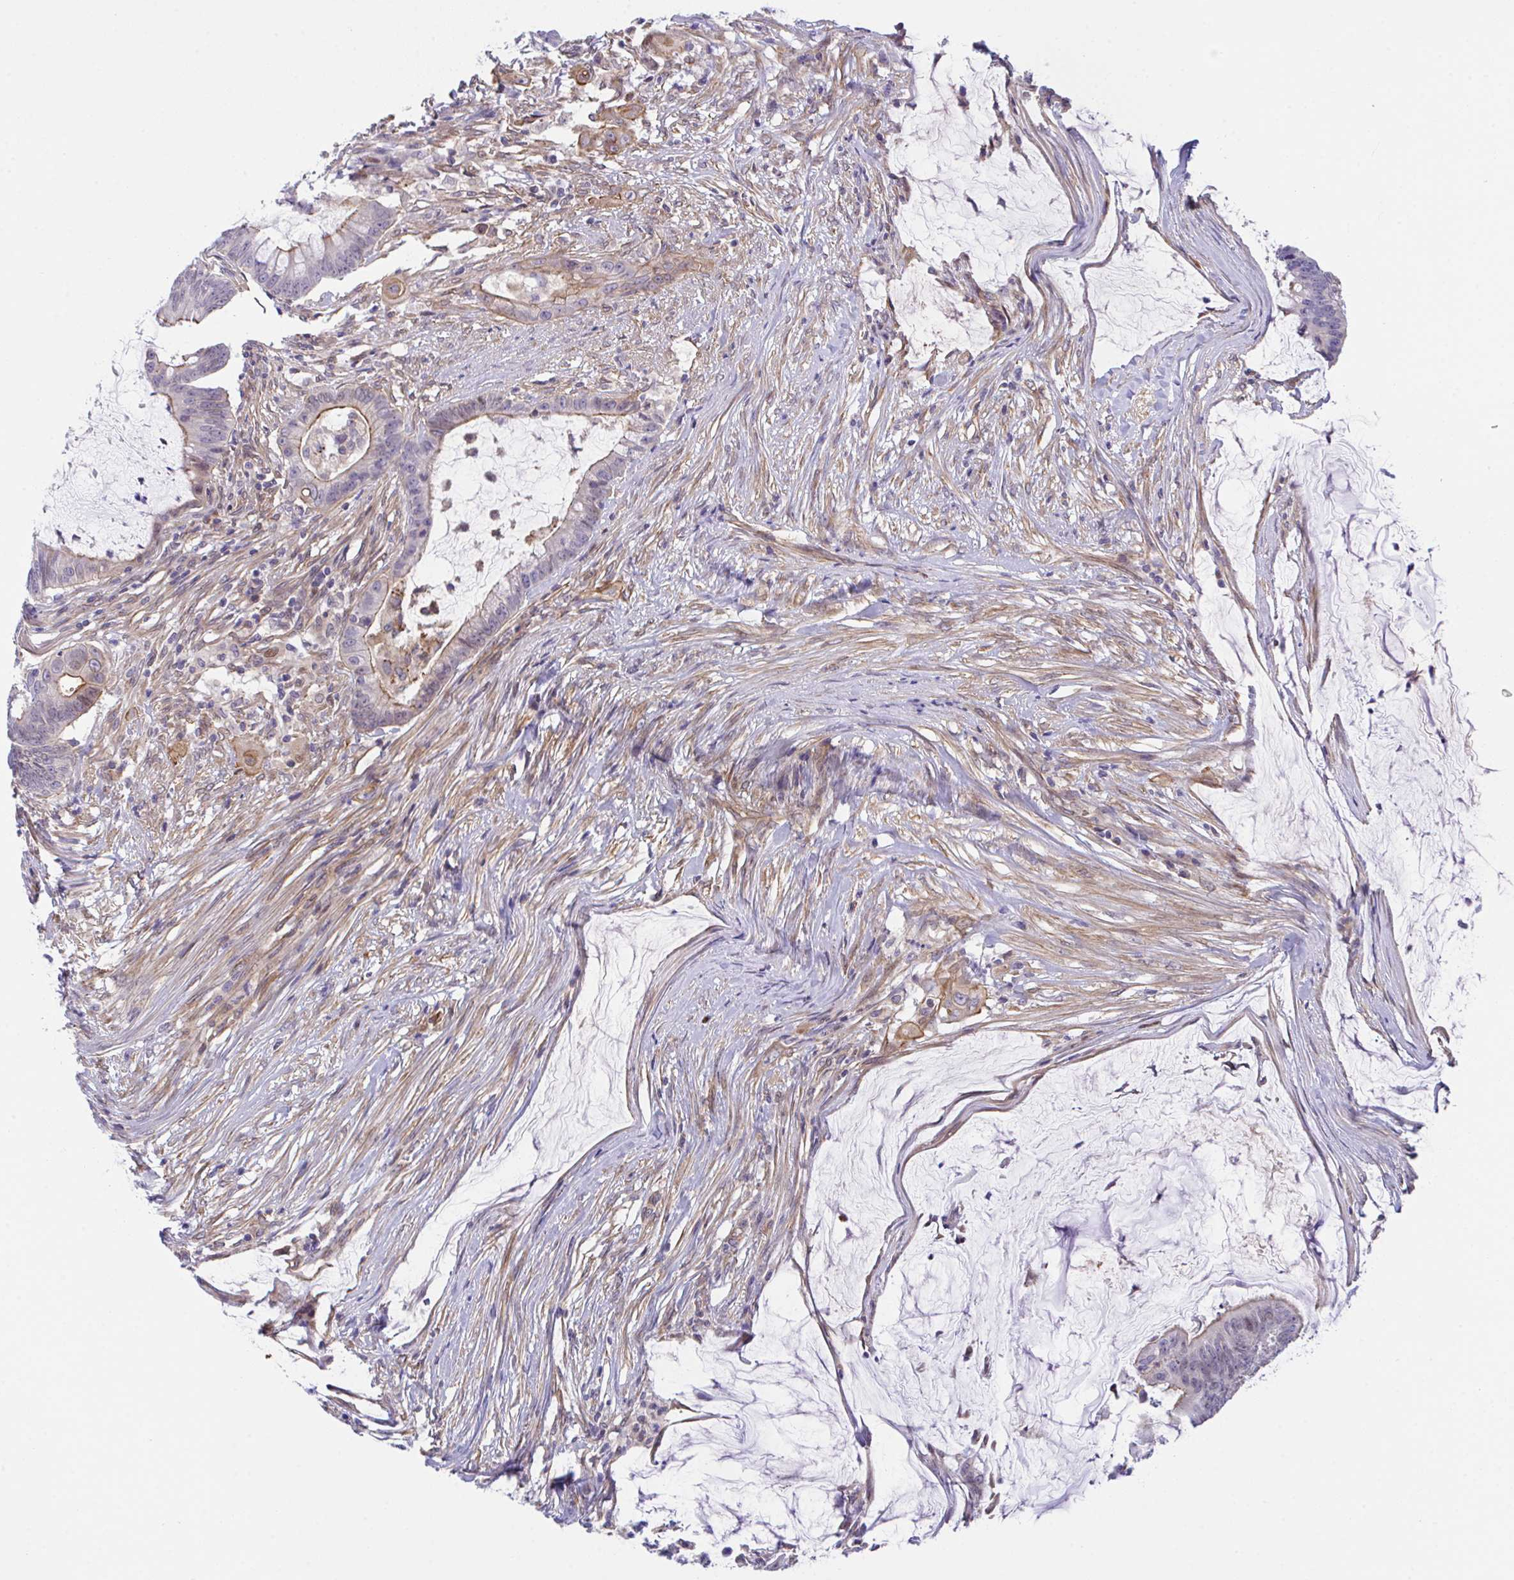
{"staining": {"intensity": "moderate", "quantity": "25%-75%", "location": "cytoplasmic/membranous"}, "tissue": "colorectal cancer", "cell_type": "Tumor cells", "image_type": "cancer", "snomed": [{"axis": "morphology", "description": "Adenocarcinoma, NOS"}, {"axis": "topography", "description": "Colon"}], "caption": "Moderate cytoplasmic/membranous positivity is appreciated in about 25%-75% of tumor cells in adenocarcinoma (colorectal).", "gene": "ZBED3", "patient": {"sex": "male", "age": 62}}